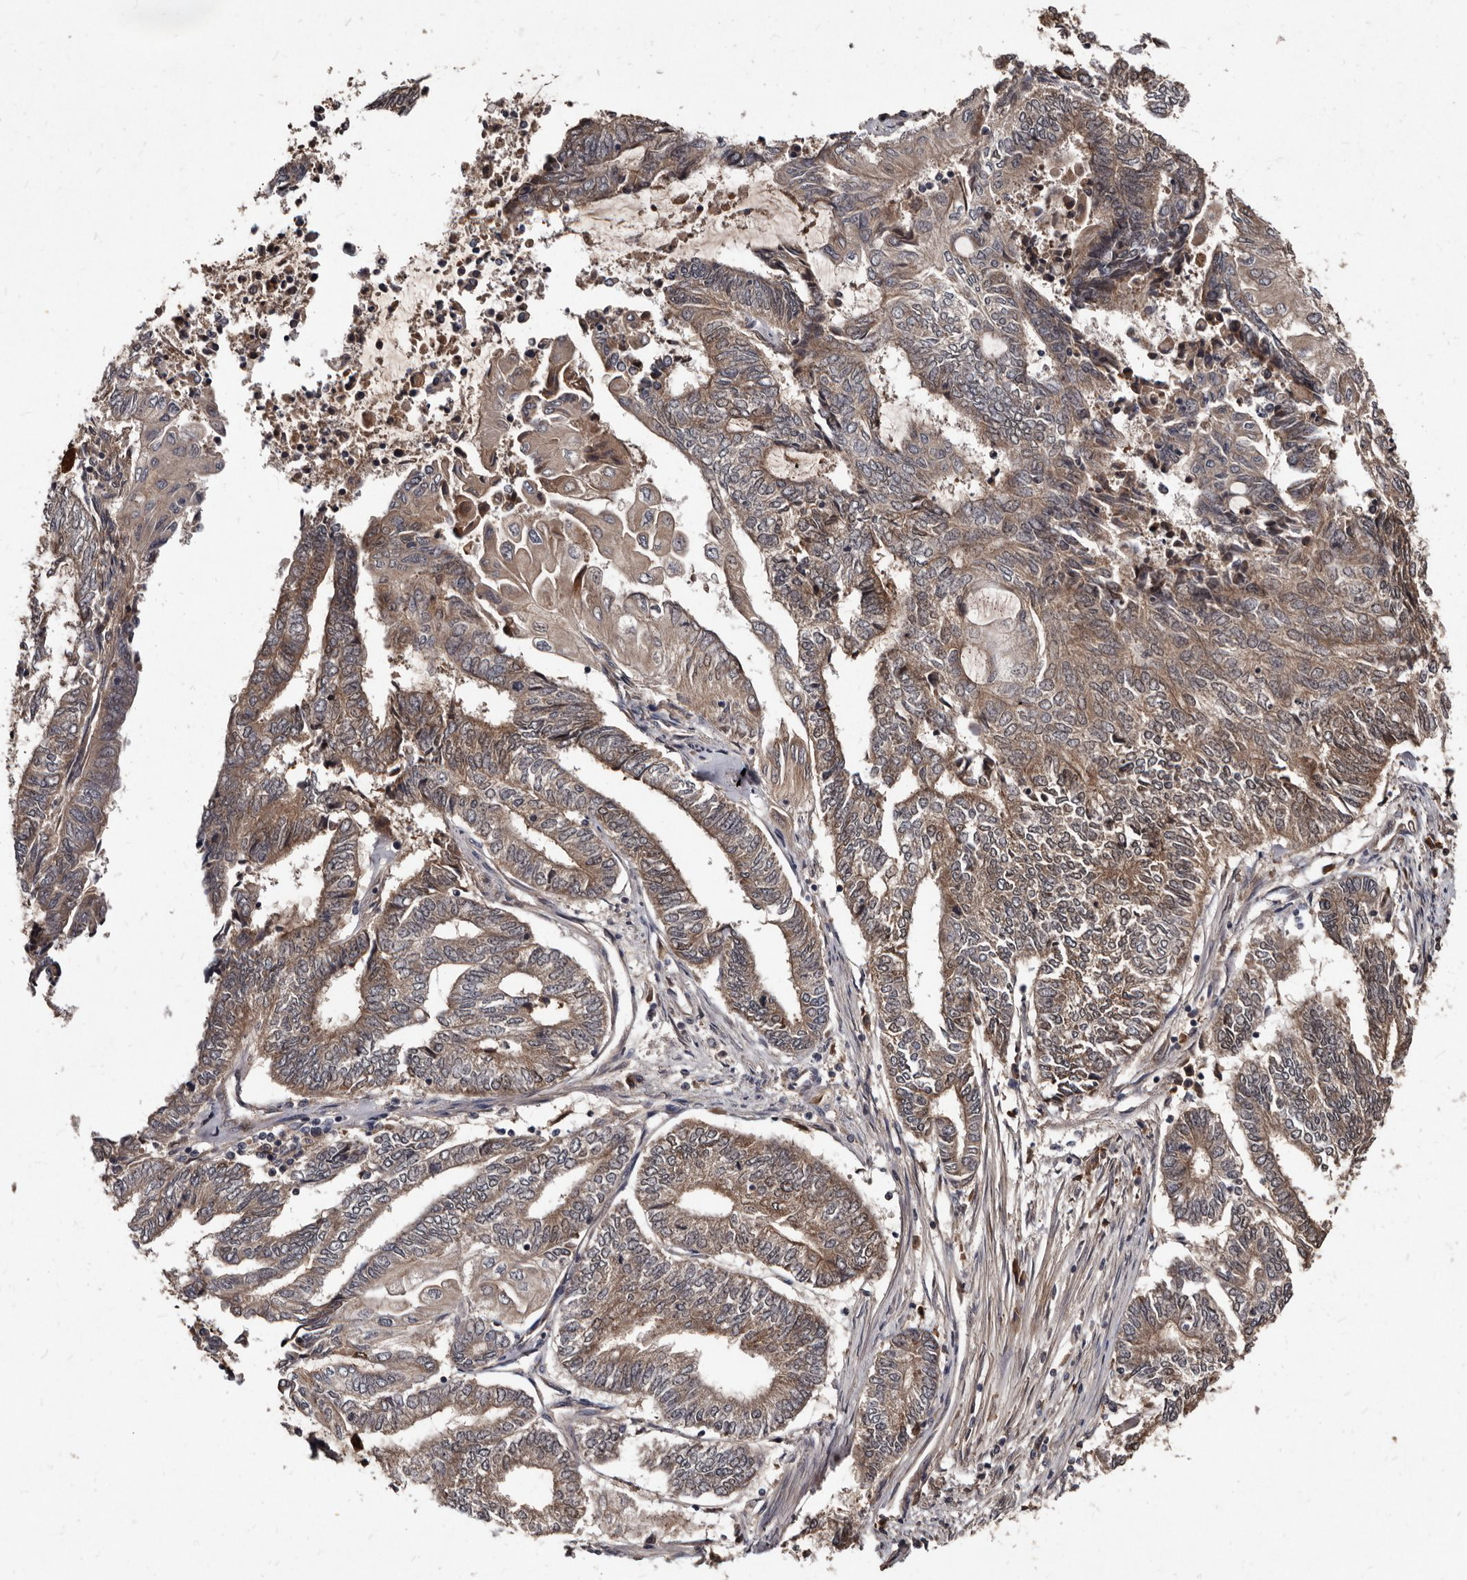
{"staining": {"intensity": "moderate", "quantity": ">75%", "location": "cytoplasmic/membranous"}, "tissue": "endometrial cancer", "cell_type": "Tumor cells", "image_type": "cancer", "snomed": [{"axis": "morphology", "description": "Adenocarcinoma, NOS"}, {"axis": "topography", "description": "Uterus"}, {"axis": "topography", "description": "Endometrium"}], "caption": "IHC of endometrial cancer shows medium levels of moderate cytoplasmic/membranous positivity in about >75% of tumor cells.", "gene": "PMVK", "patient": {"sex": "female", "age": 70}}